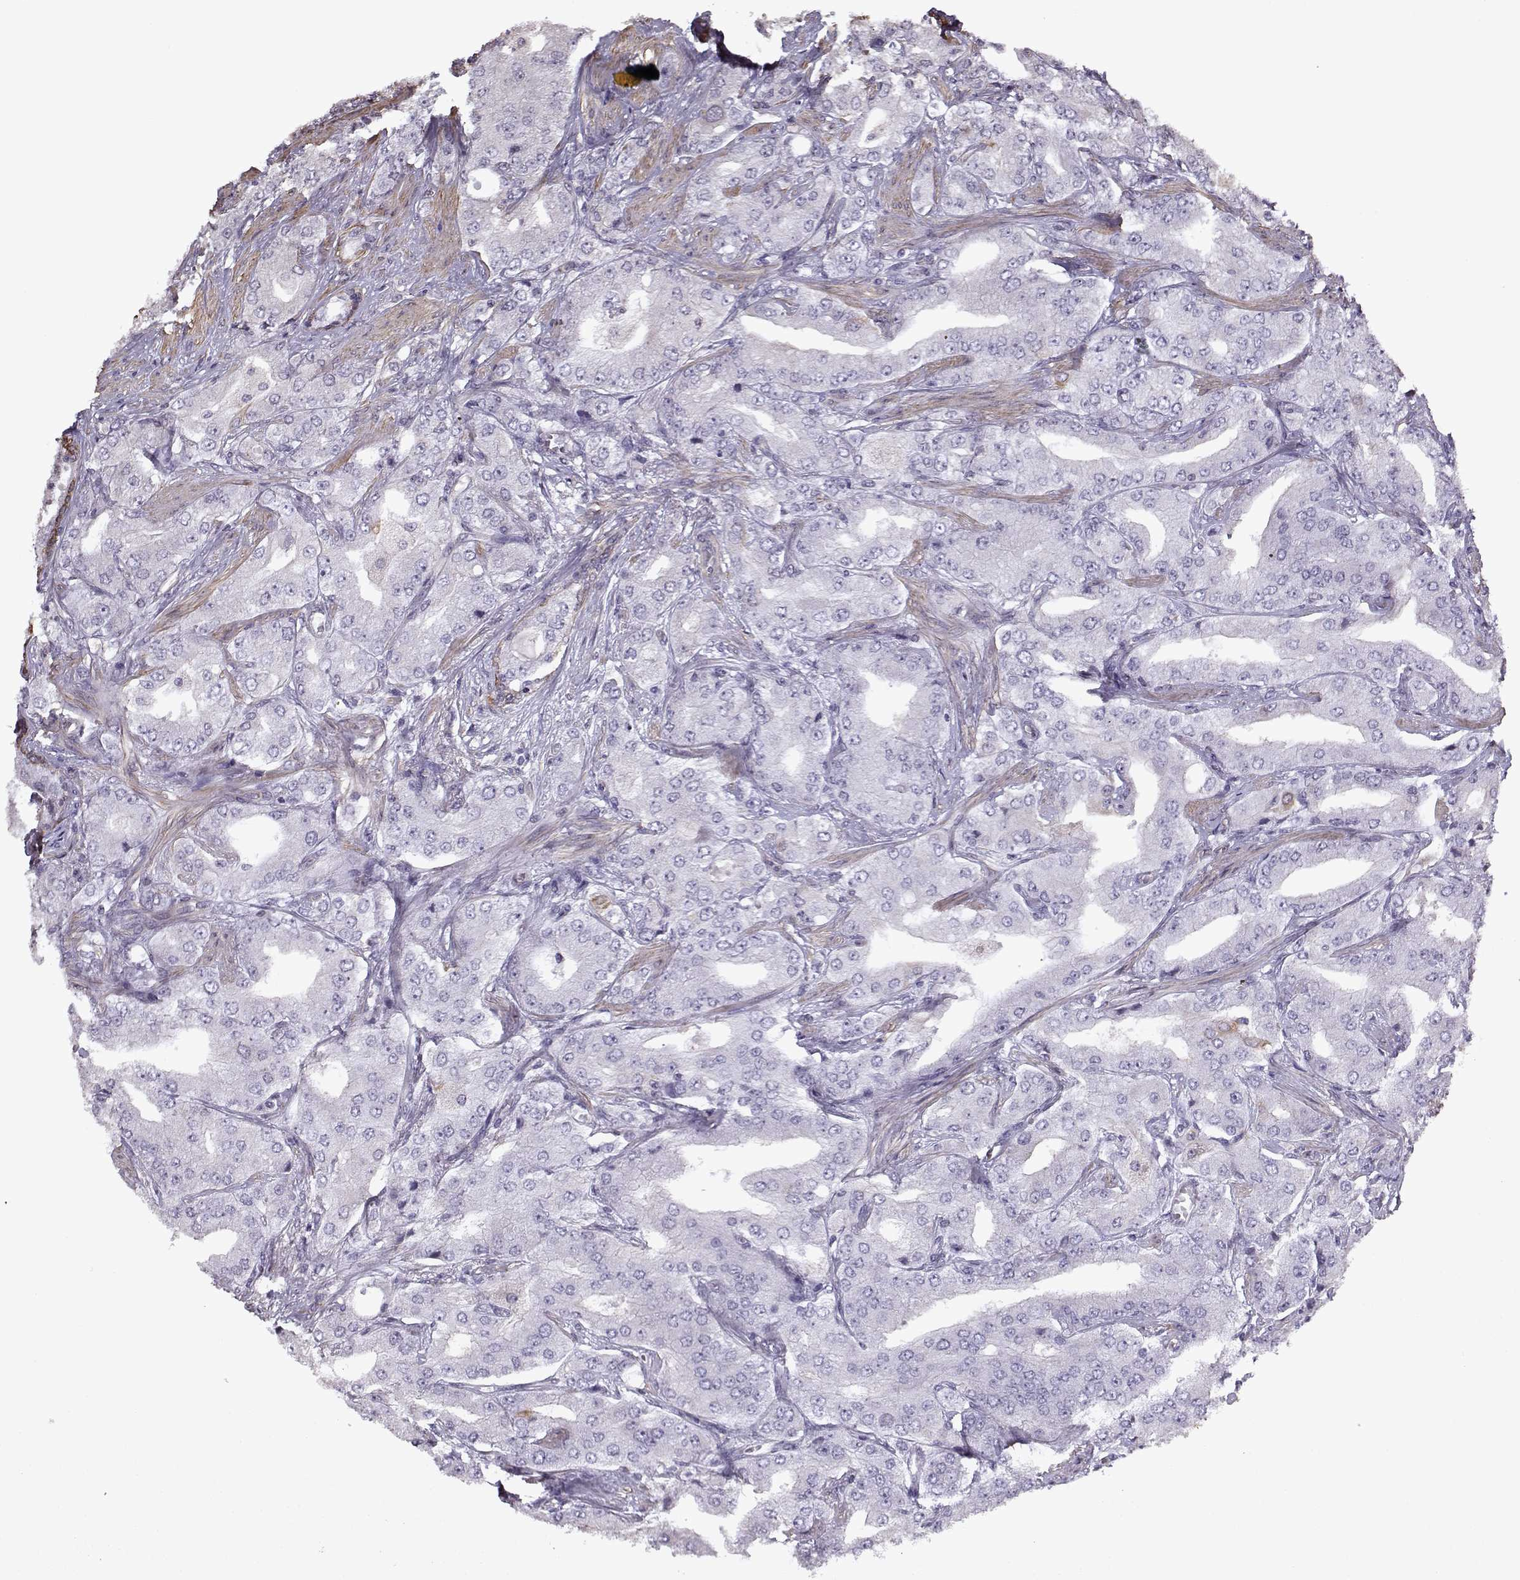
{"staining": {"intensity": "negative", "quantity": "none", "location": "none"}, "tissue": "prostate cancer", "cell_type": "Tumor cells", "image_type": "cancer", "snomed": [{"axis": "morphology", "description": "Adenocarcinoma, Low grade"}, {"axis": "topography", "description": "Prostate"}], "caption": "Low-grade adenocarcinoma (prostate) stained for a protein using IHC shows no staining tumor cells.", "gene": "KRT9", "patient": {"sex": "male", "age": 60}}